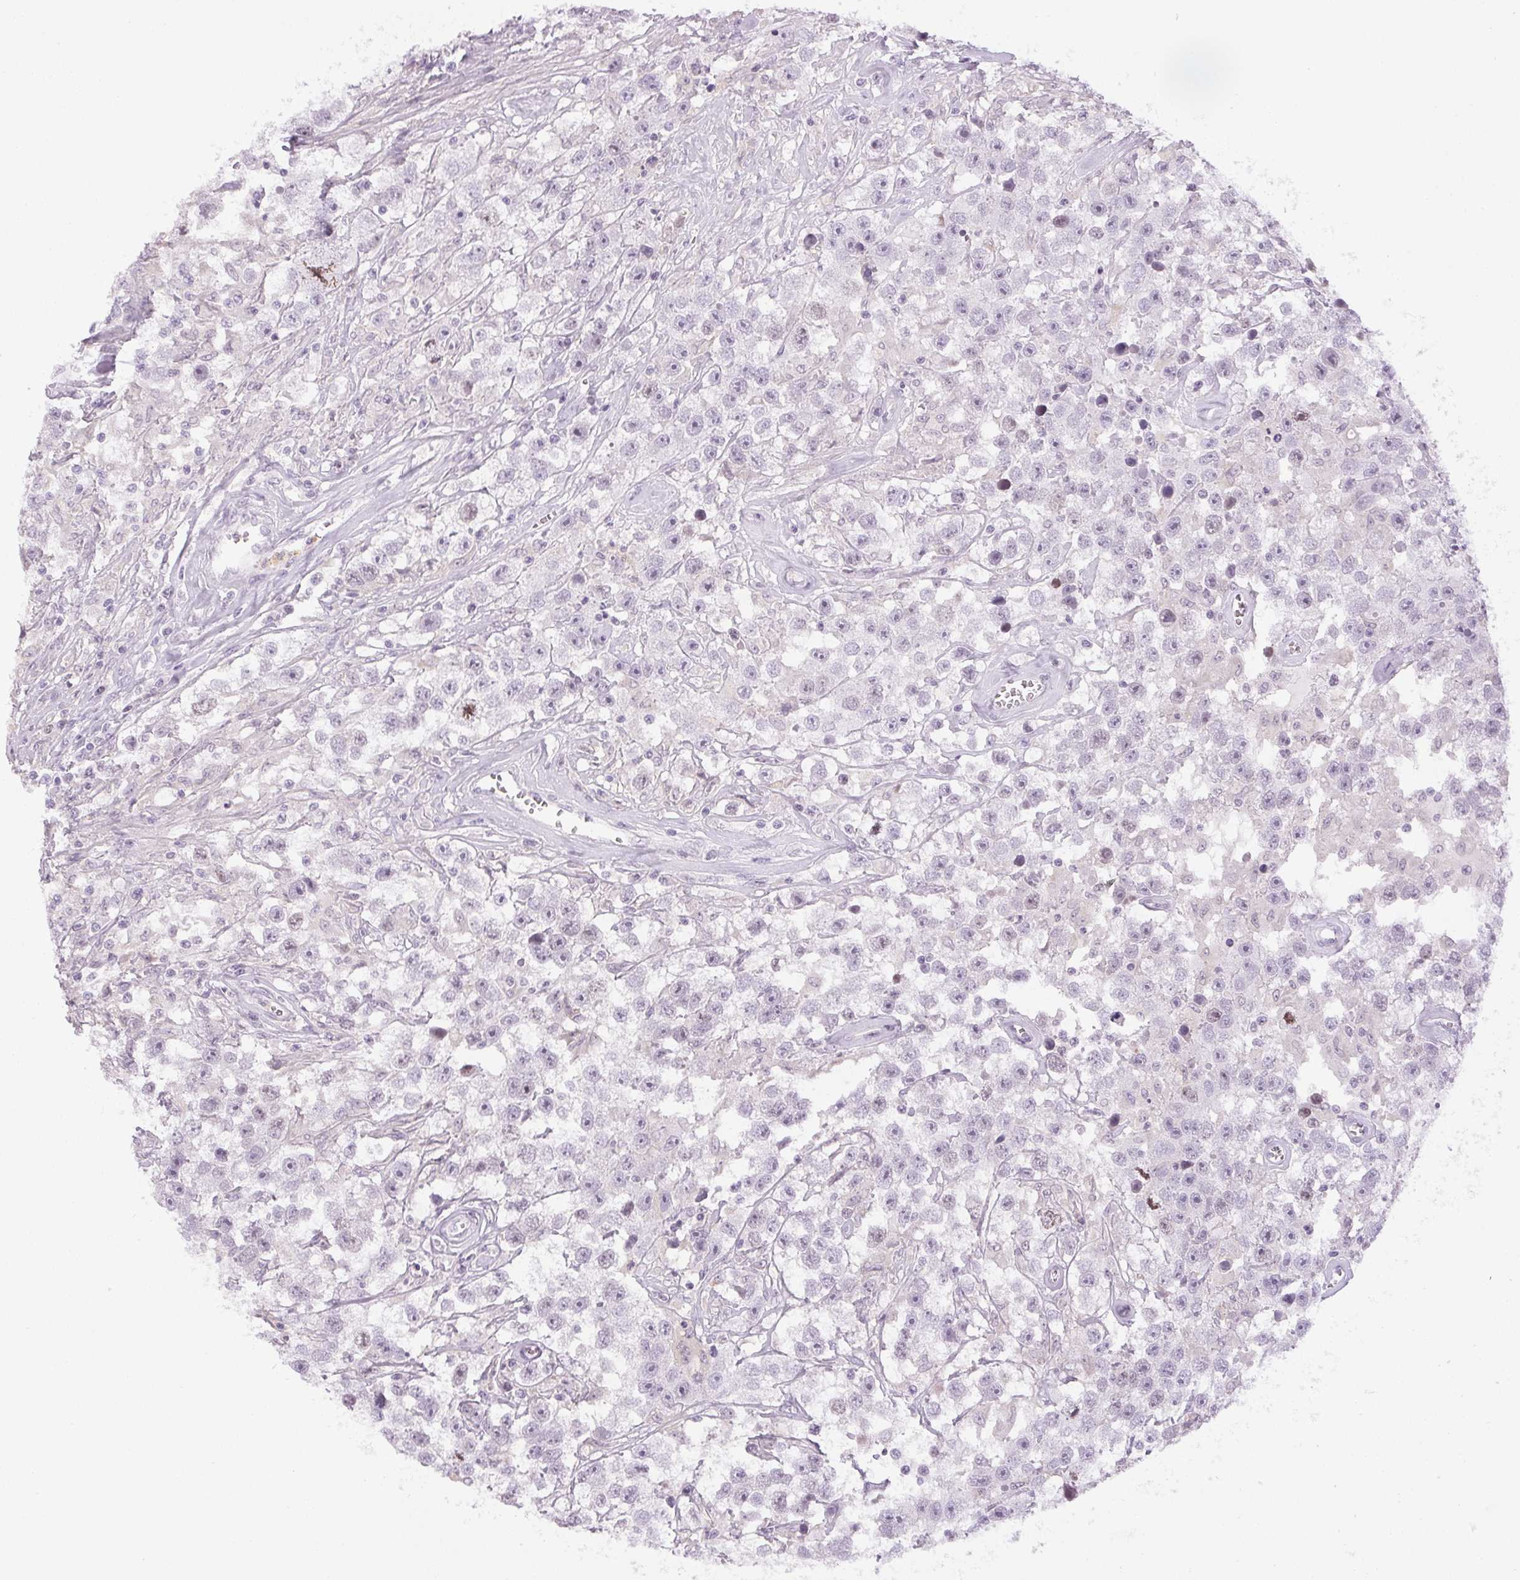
{"staining": {"intensity": "negative", "quantity": "none", "location": "none"}, "tissue": "testis cancer", "cell_type": "Tumor cells", "image_type": "cancer", "snomed": [{"axis": "morphology", "description": "Seminoma, NOS"}, {"axis": "topography", "description": "Testis"}], "caption": "The IHC photomicrograph has no significant positivity in tumor cells of testis seminoma tissue.", "gene": "SMIM6", "patient": {"sex": "male", "age": 43}}